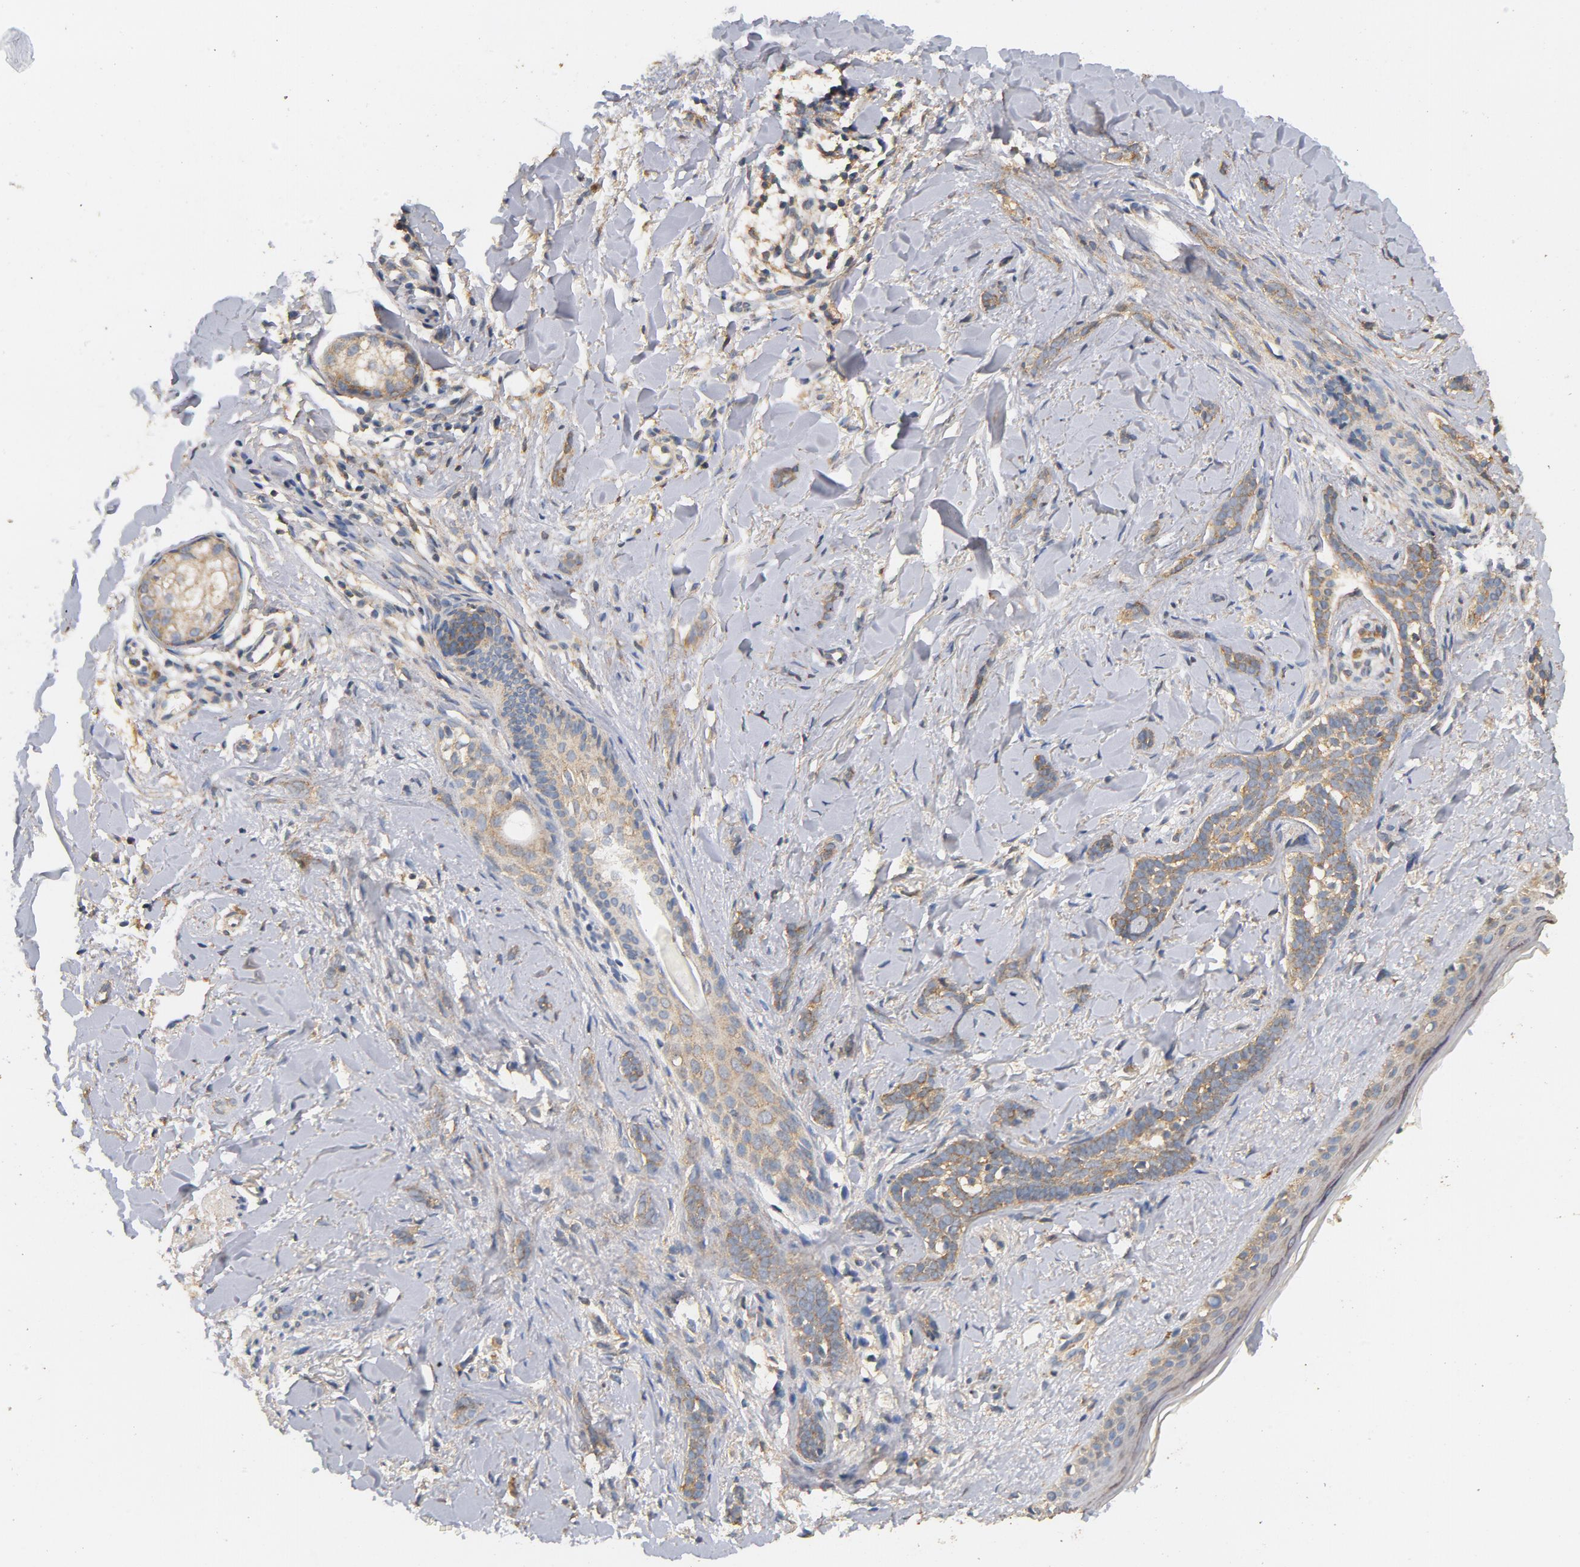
{"staining": {"intensity": "moderate", "quantity": ">75%", "location": "cytoplasmic/membranous"}, "tissue": "skin cancer", "cell_type": "Tumor cells", "image_type": "cancer", "snomed": [{"axis": "morphology", "description": "Normal tissue, NOS"}, {"axis": "morphology", "description": "Basal cell carcinoma"}, {"axis": "topography", "description": "Skin"}], "caption": "Immunohistochemistry image of neoplastic tissue: skin cancer (basal cell carcinoma) stained using IHC shows medium levels of moderate protein expression localized specifically in the cytoplasmic/membranous of tumor cells, appearing as a cytoplasmic/membranous brown color.", "gene": "DDX6", "patient": {"sex": "male", "age": 87}}